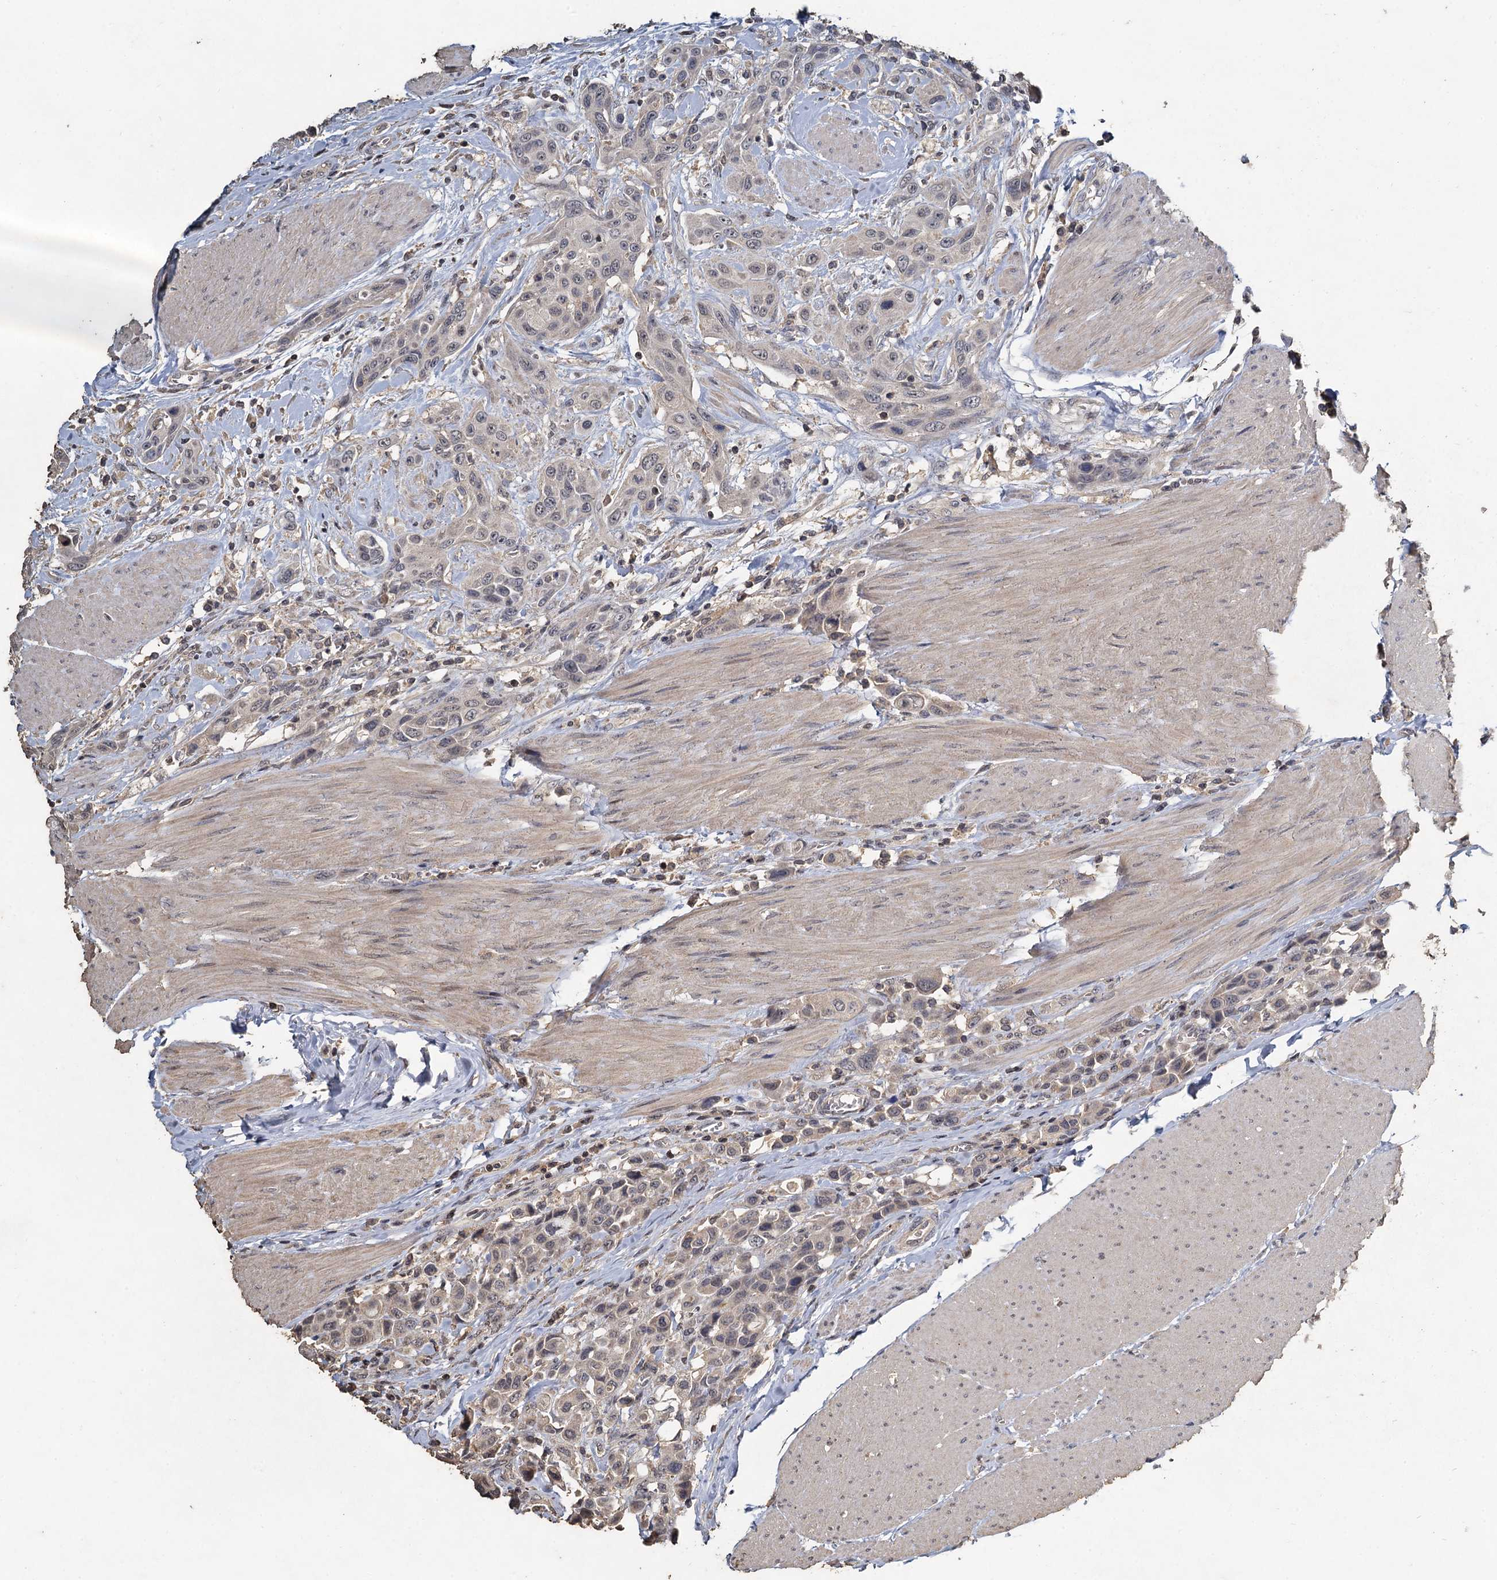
{"staining": {"intensity": "negative", "quantity": "none", "location": "none"}, "tissue": "urothelial cancer", "cell_type": "Tumor cells", "image_type": "cancer", "snomed": [{"axis": "morphology", "description": "Urothelial carcinoma, High grade"}, {"axis": "topography", "description": "Urinary bladder"}], "caption": "An IHC image of high-grade urothelial carcinoma is shown. There is no staining in tumor cells of high-grade urothelial carcinoma. The staining was performed using DAB (3,3'-diaminobenzidine) to visualize the protein expression in brown, while the nuclei were stained in blue with hematoxylin (Magnification: 20x).", "gene": "CCDC61", "patient": {"sex": "male", "age": 50}}